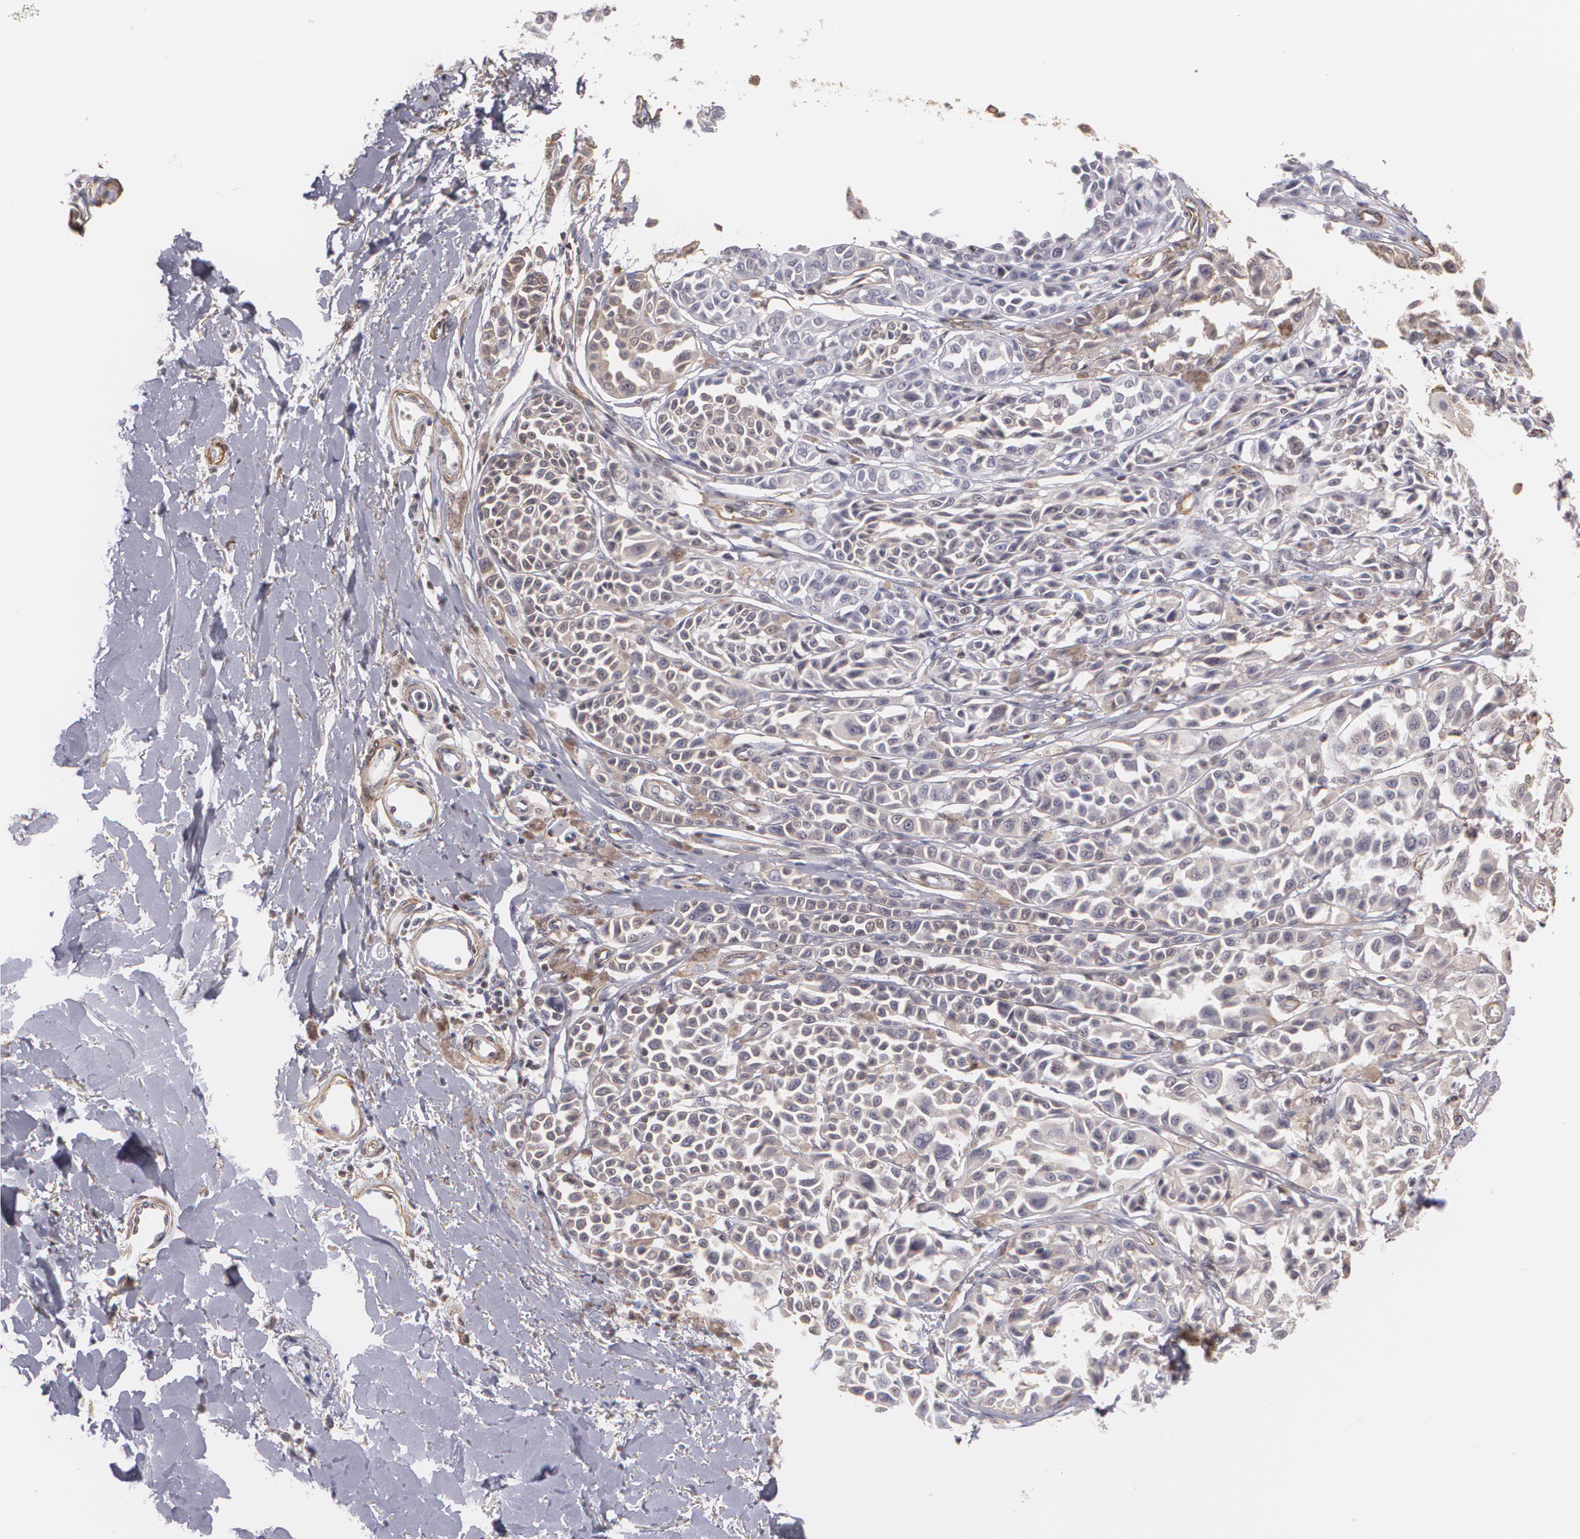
{"staining": {"intensity": "weak", "quantity": "25%-75%", "location": "cytoplasmic/membranous"}, "tissue": "melanoma", "cell_type": "Tumor cells", "image_type": "cancer", "snomed": [{"axis": "morphology", "description": "Malignant melanoma, NOS"}, {"axis": "topography", "description": "Skin"}], "caption": "The micrograph reveals immunohistochemical staining of malignant melanoma. There is weak cytoplasmic/membranous expression is present in approximately 25%-75% of tumor cells.", "gene": "VAMP1", "patient": {"sex": "female", "age": 38}}